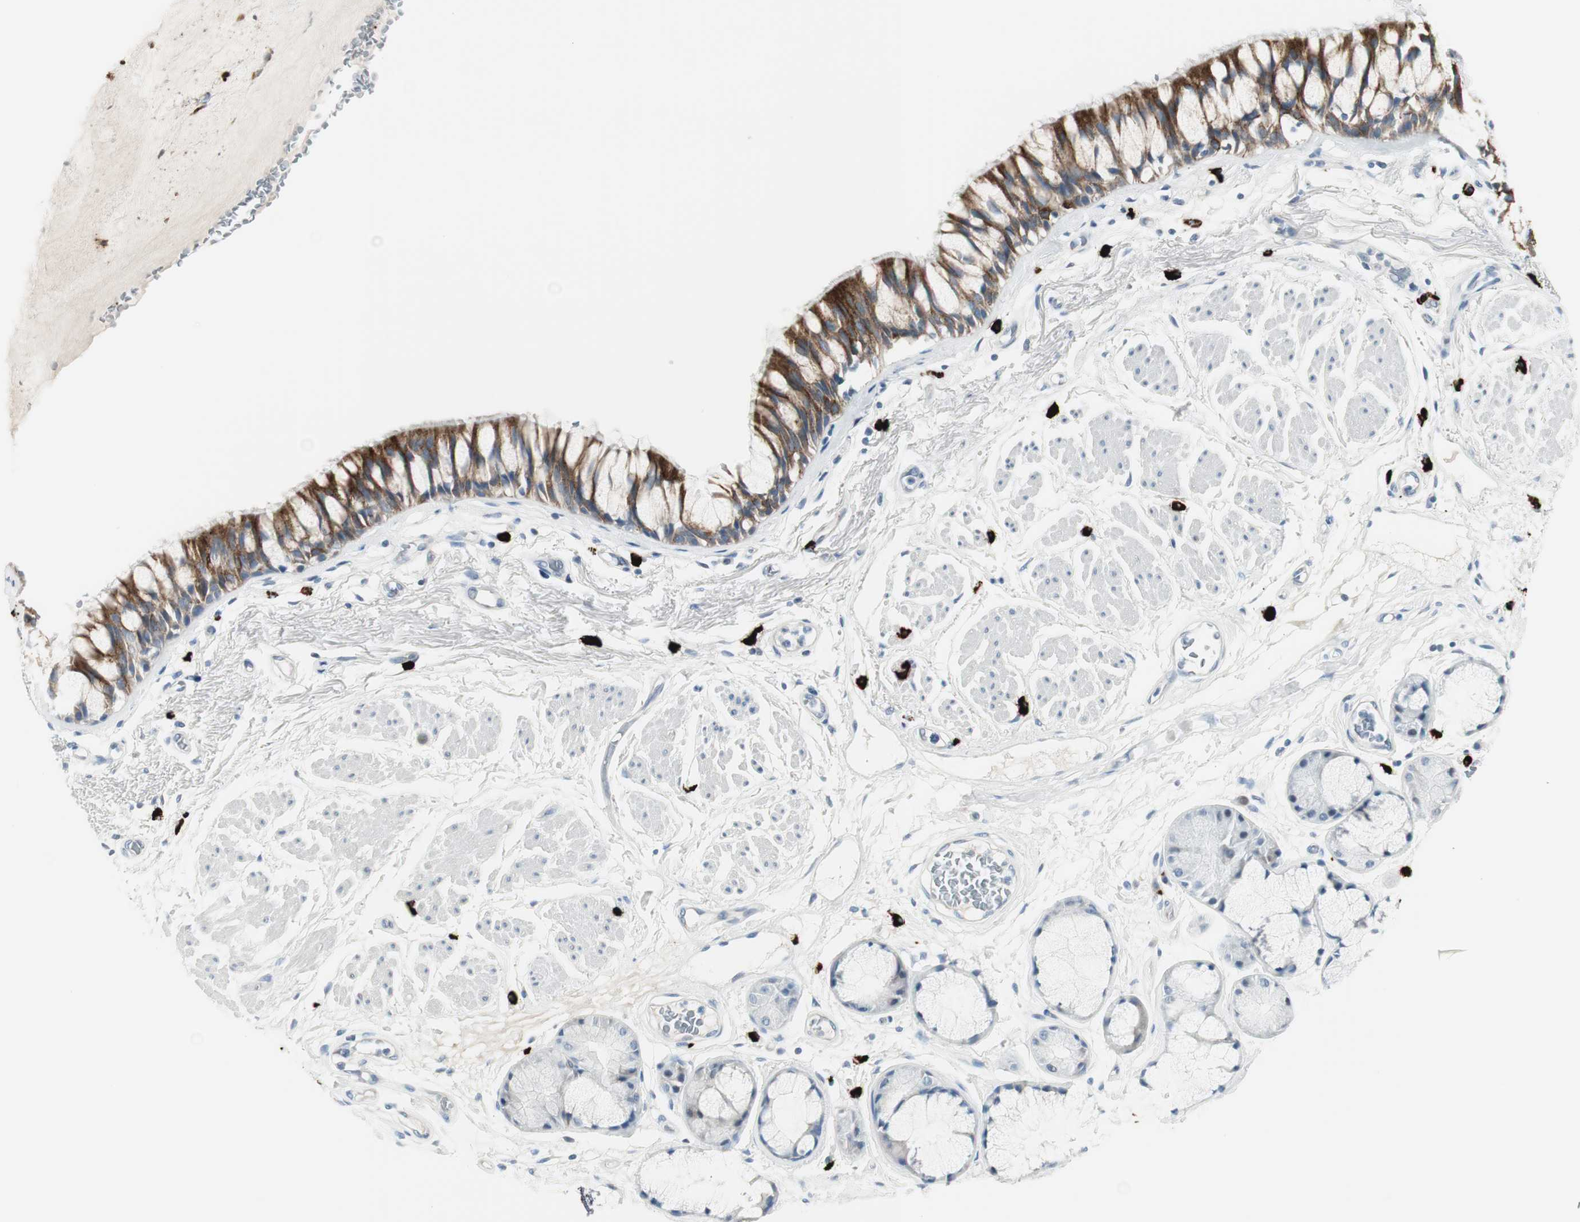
{"staining": {"intensity": "strong", "quantity": ">75%", "location": "cytoplasmic/membranous"}, "tissue": "bronchus", "cell_type": "Respiratory epithelial cells", "image_type": "normal", "snomed": [{"axis": "morphology", "description": "Normal tissue, NOS"}, {"axis": "topography", "description": "Bronchus"}], "caption": "Respiratory epithelial cells show high levels of strong cytoplasmic/membranous positivity in about >75% of cells in benign bronchus. Ihc stains the protein in brown and the nuclei are stained blue.", "gene": "DLG4", "patient": {"sex": "male", "age": 66}}